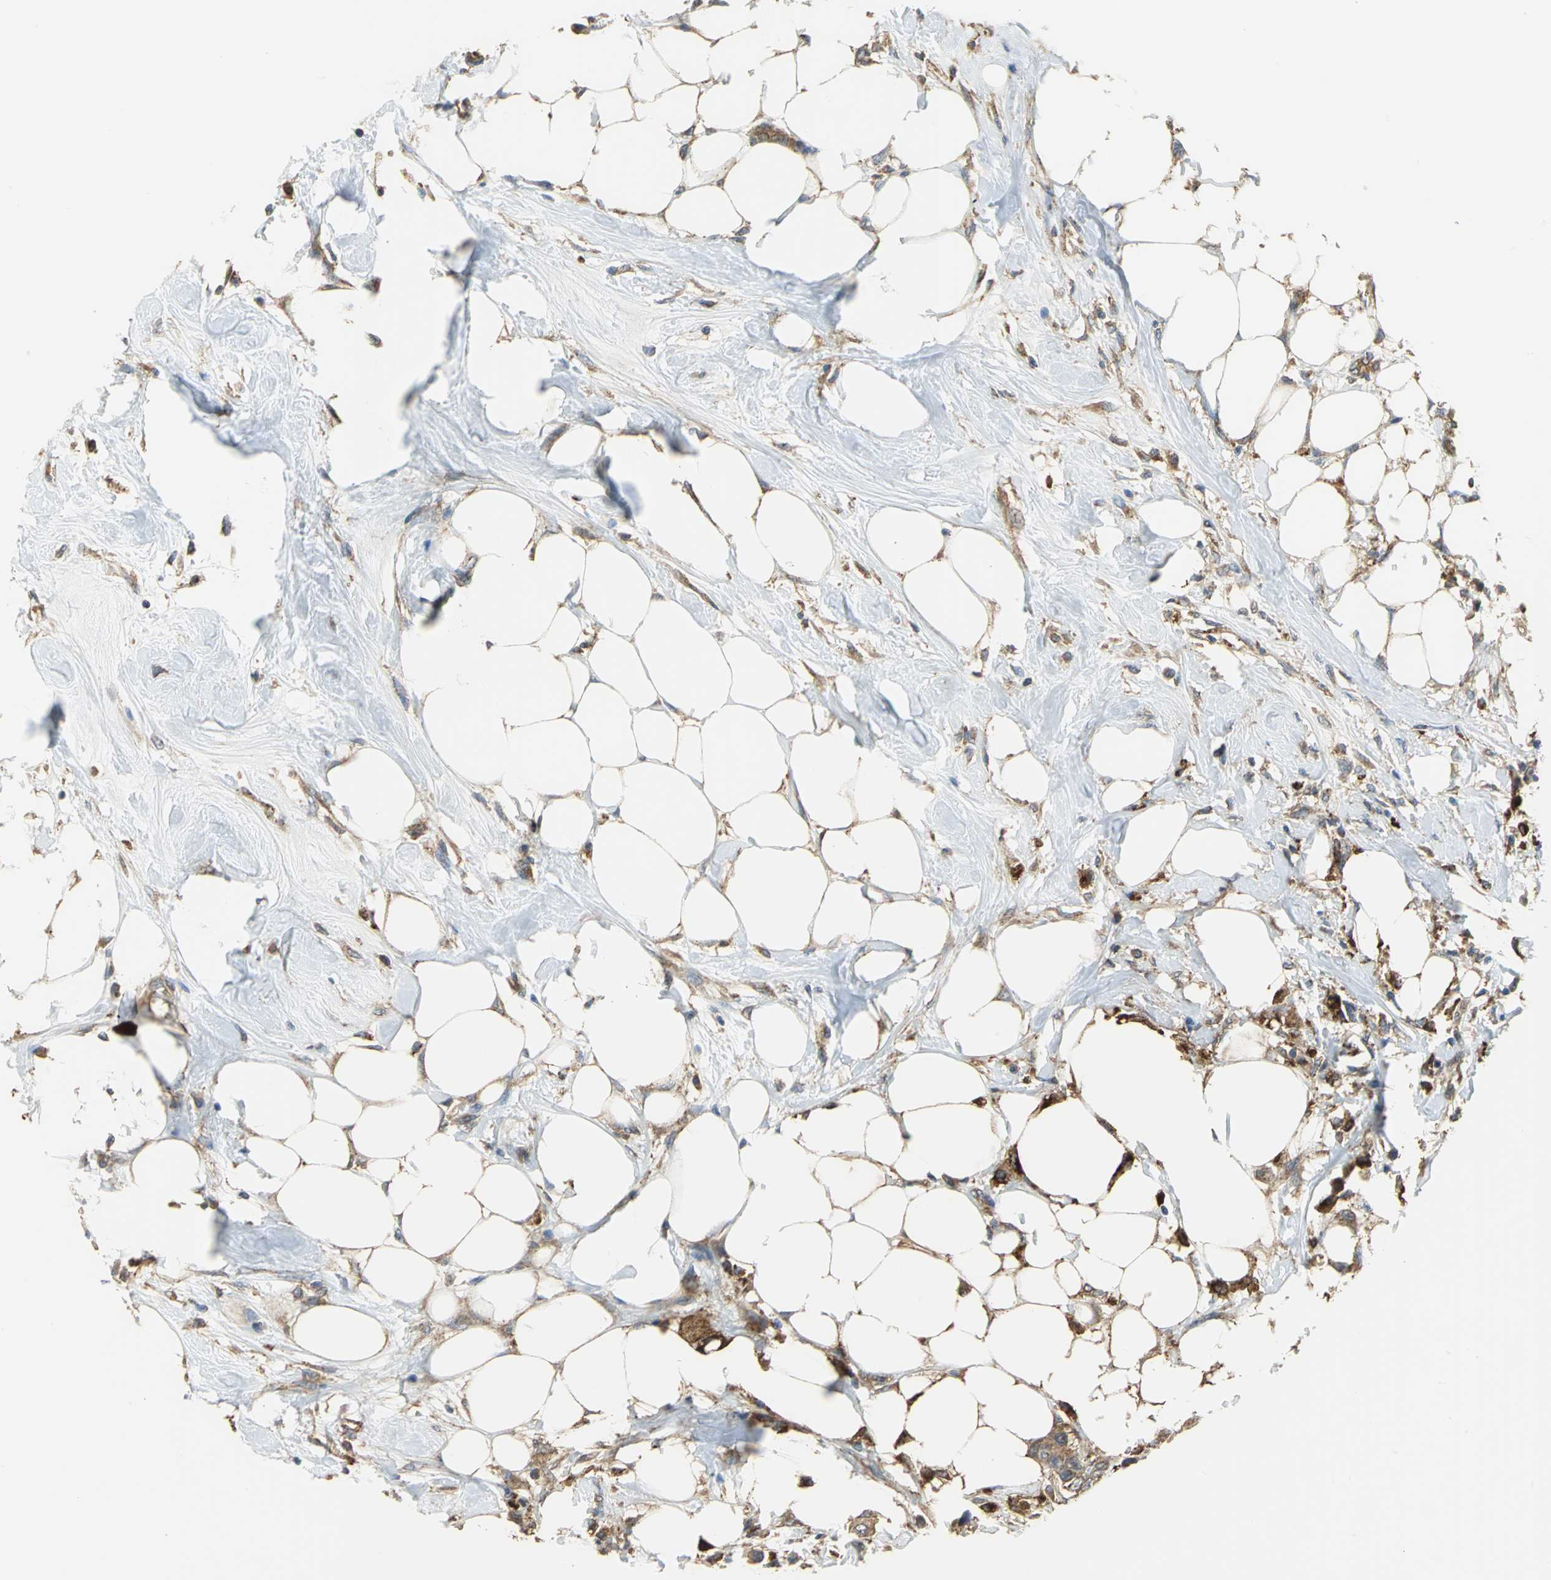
{"staining": {"intensity": "weak", "quantity": "25%-75%", "location": "cytoplasmic/membranous"}, "tissue": "breast cancer", "cell_type": "Tumor cells", "image_type": "cancer", "snomed": [{"axis": "morphology", "description": "Normal tissue, NOS"}, {"axis": "morphology", "description": "Duct carcinoma"}, {"axis": "topography", "description": "Breast"}], "caption": "IHC of breast invasive ductal carcinoma demonstrates low levels of weak cytoplasmic/membranous expression in about 25%-75% of tumor cells.", "gene": "DIAPH2", "patient": {"sex": "female", "age": 49}}